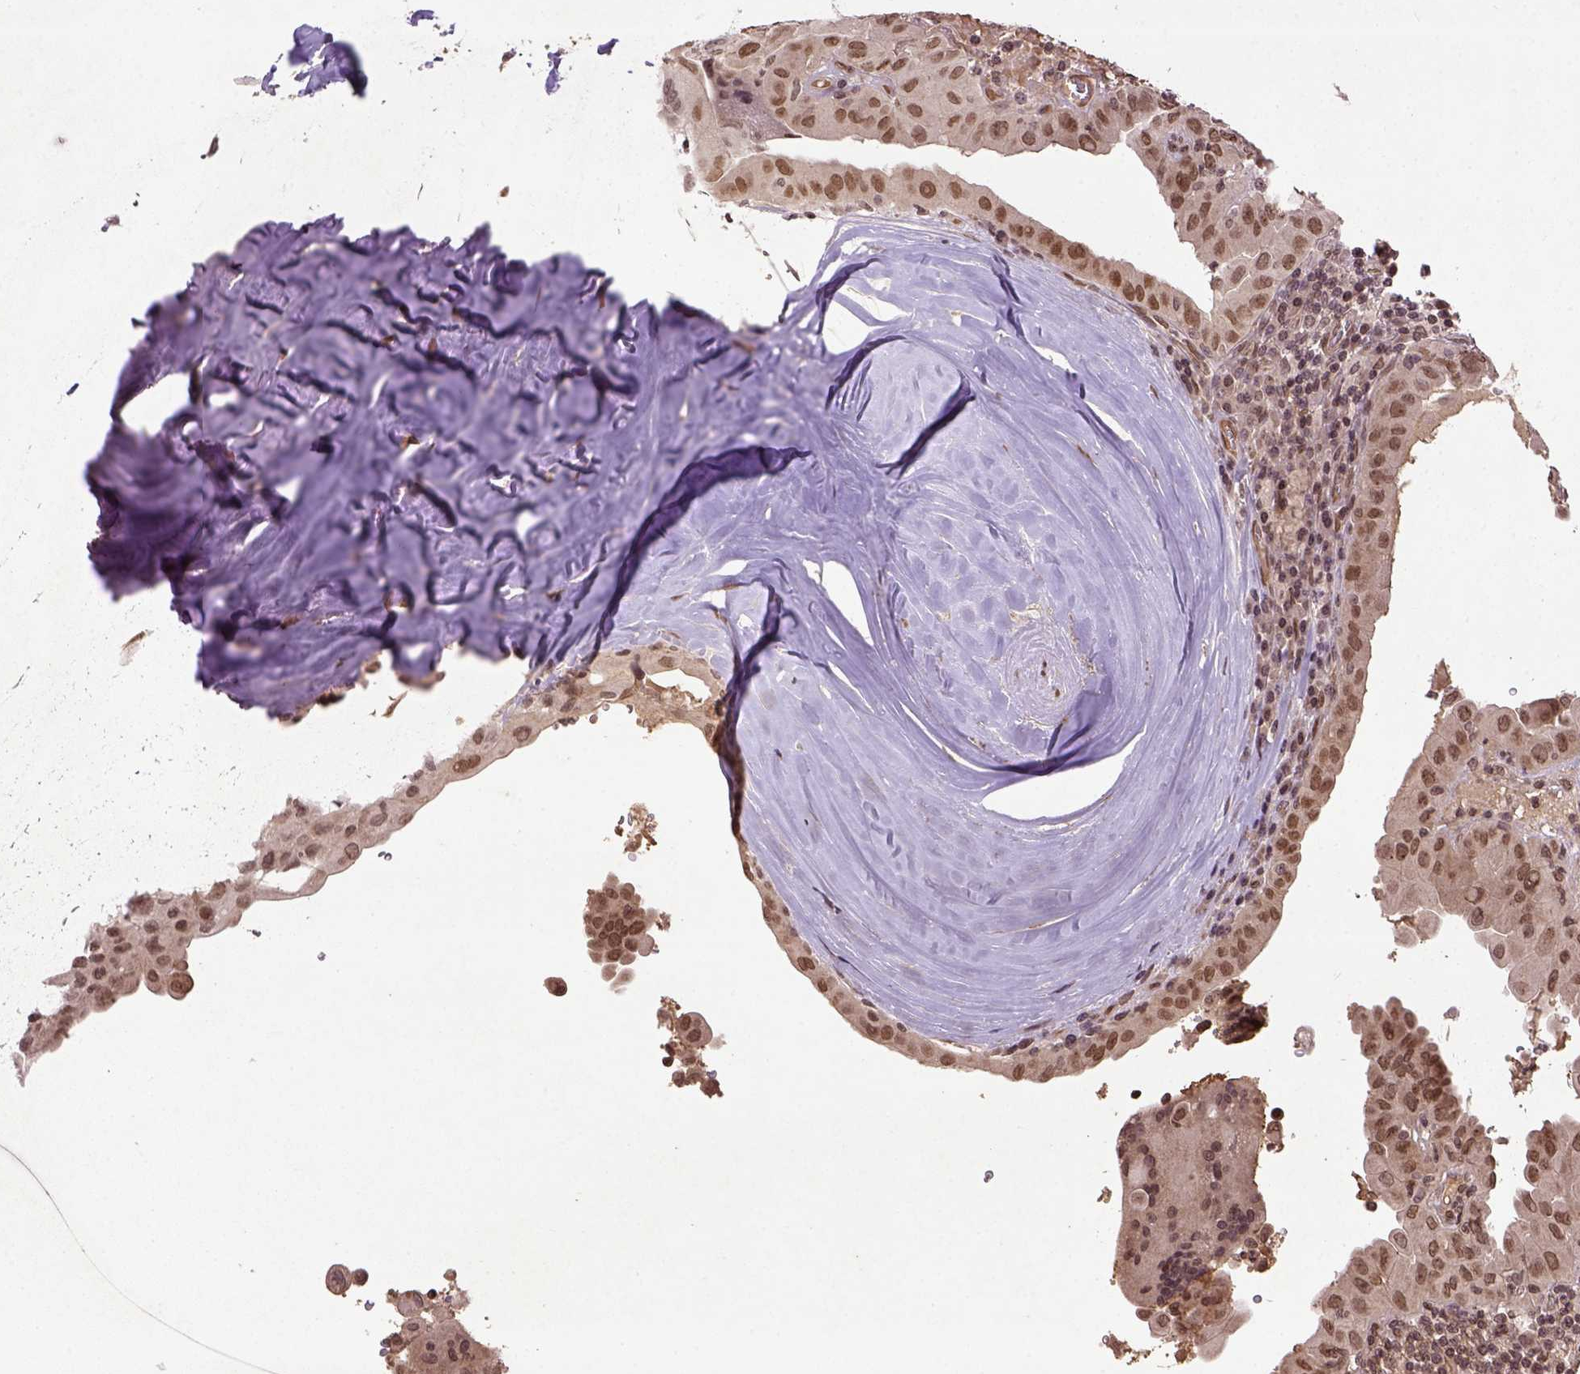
{"staining": {"intensity": "moderate", "quantity": ">75%", "location": "nuclear"}, "tissue": "thyroid cancer", "cell_type": "Tumor cells", "image_type": "cancer", "snomed": [{"axis": "morphology", "description": "Papillary adenocarcinoma, NOS"}, {"axis": "topography", "description": "Thyroid gland"}], "caption": "Immunohistochemical staining of thyroid cancer (papillary adenocarcinoma) reveals medium levels of moderate nuclear positivity in about >75% of tumor cells.", "gene": "BANF1", "patient": {"sex": "female", "age": 37}}